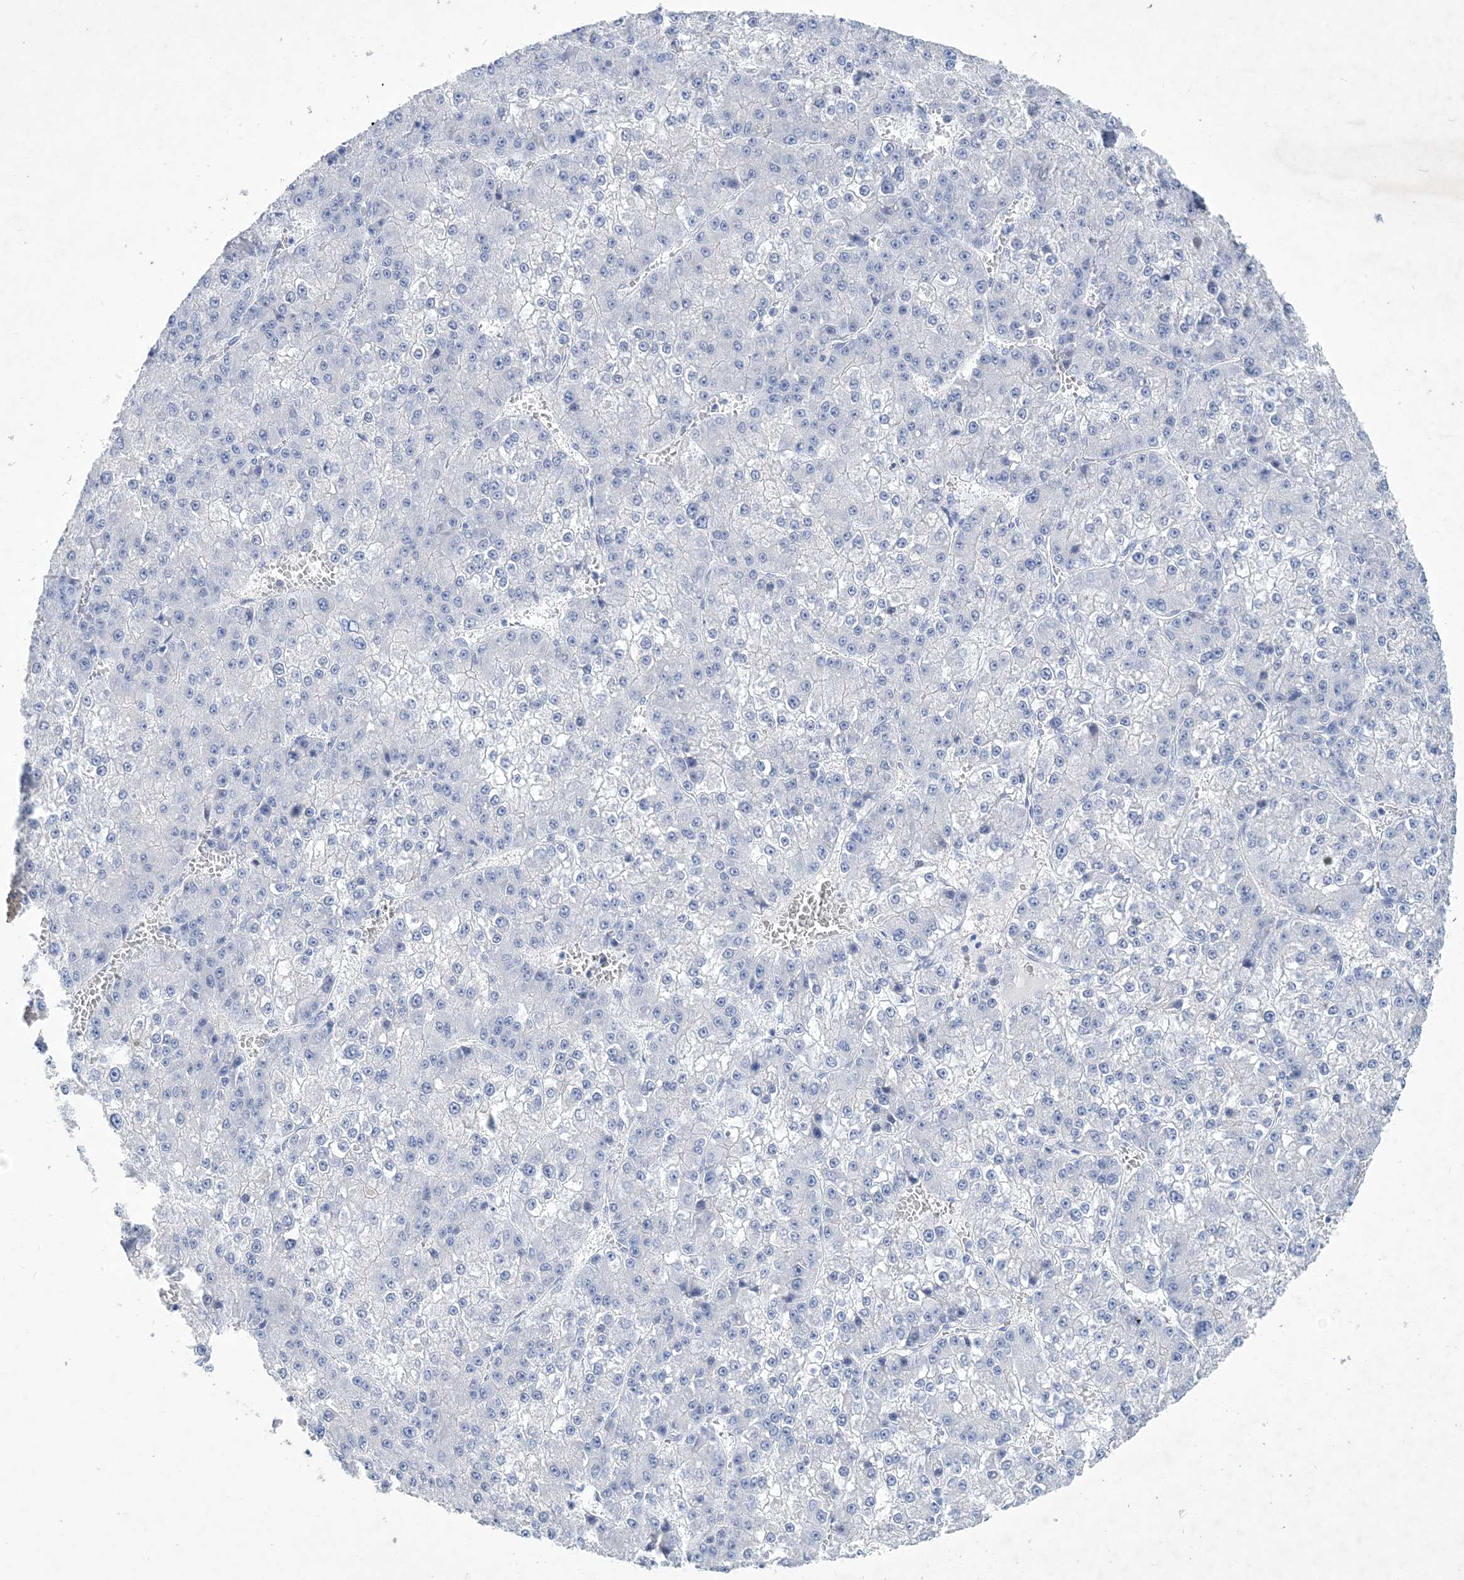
{"staining": {"intensity": "negative", "quantity": "none", "location": "none"}, "tissue": "liver cancer", "cell_type": "Tumor cells", "image_type": "cancer", "snomed": [{"axis": "morphology", "description": "Carcinoma, Hepatocellular, NOS"}, {"axis": "topography", "description": "Liver"}], "caption": "This is an IHC micrograph of liver cancer (hepatocellular carcinoma). There is no expression in tumor cells.", "gene": "COPS8", "patient": {"sex": "female", "age": 73}}